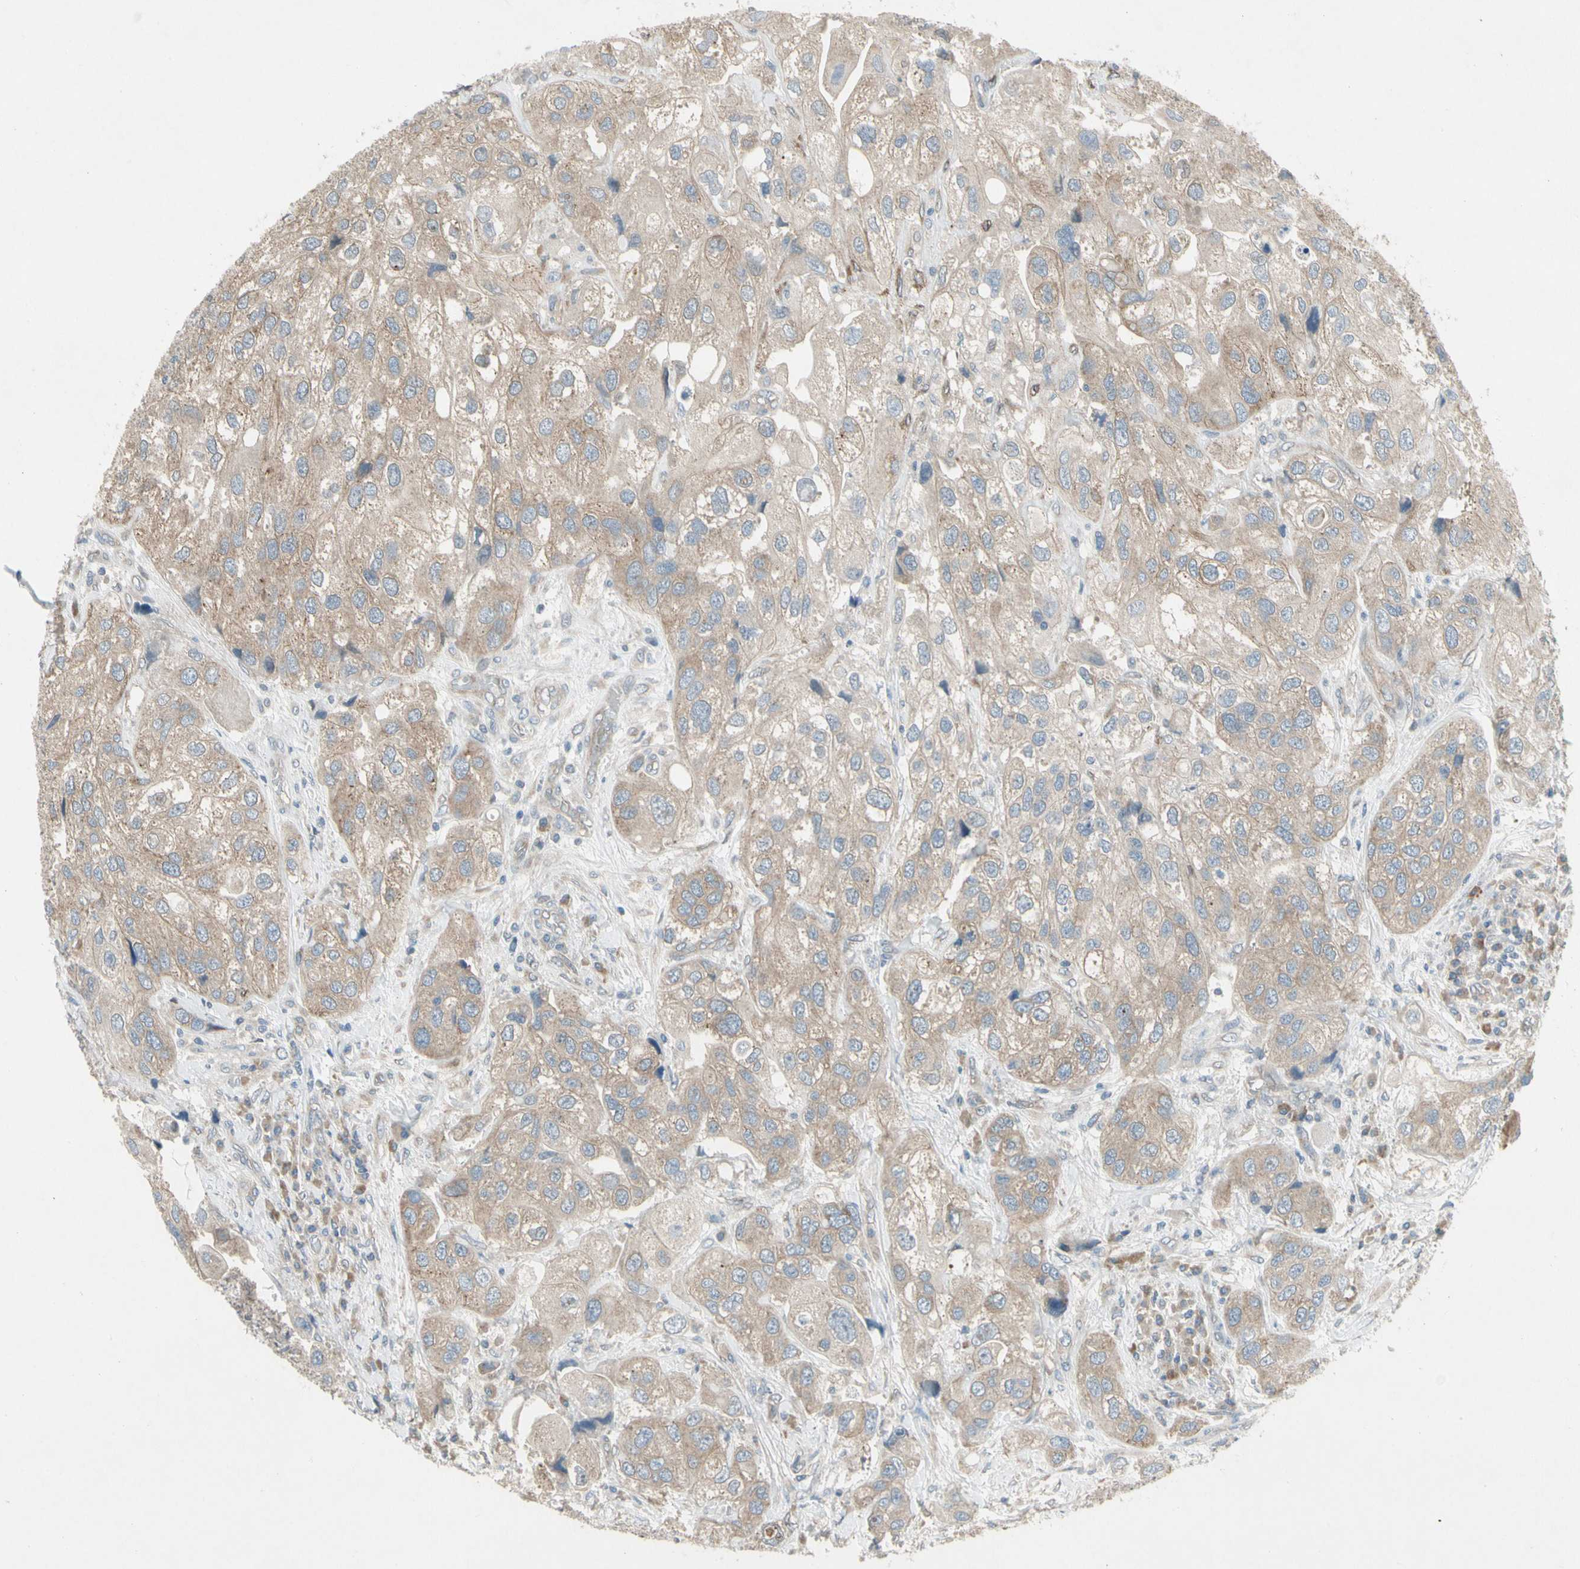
{"staining": {"intensity": "weak", "quantity": ">75%", "location": "cytoplasmic/membranous"}, "tissue": "urothelial cancer", "cell_type": "Tumor cells", "image_type": "cancer", "snomed": [{"axis": "morphology", "description": "Urothelial carcinoma, High grade"}, {"axis": "topography", "description": "Urinary bladder"}], "caption": "The image shows immunohistochemical staining of urothelial carcinoma (high-grade). There is weak cytoplasmic/membranous expression is seen in about >75% of tumor cells. The staining was performed using DAB (3,3'-diaminobenzidine) to visualize the protein expression in brown, while the nuclei were stained in blue with hematoxylin (Magnification: 20x).", "gene": "PANK2", "patient": {"sex": "female", "age": 64}}